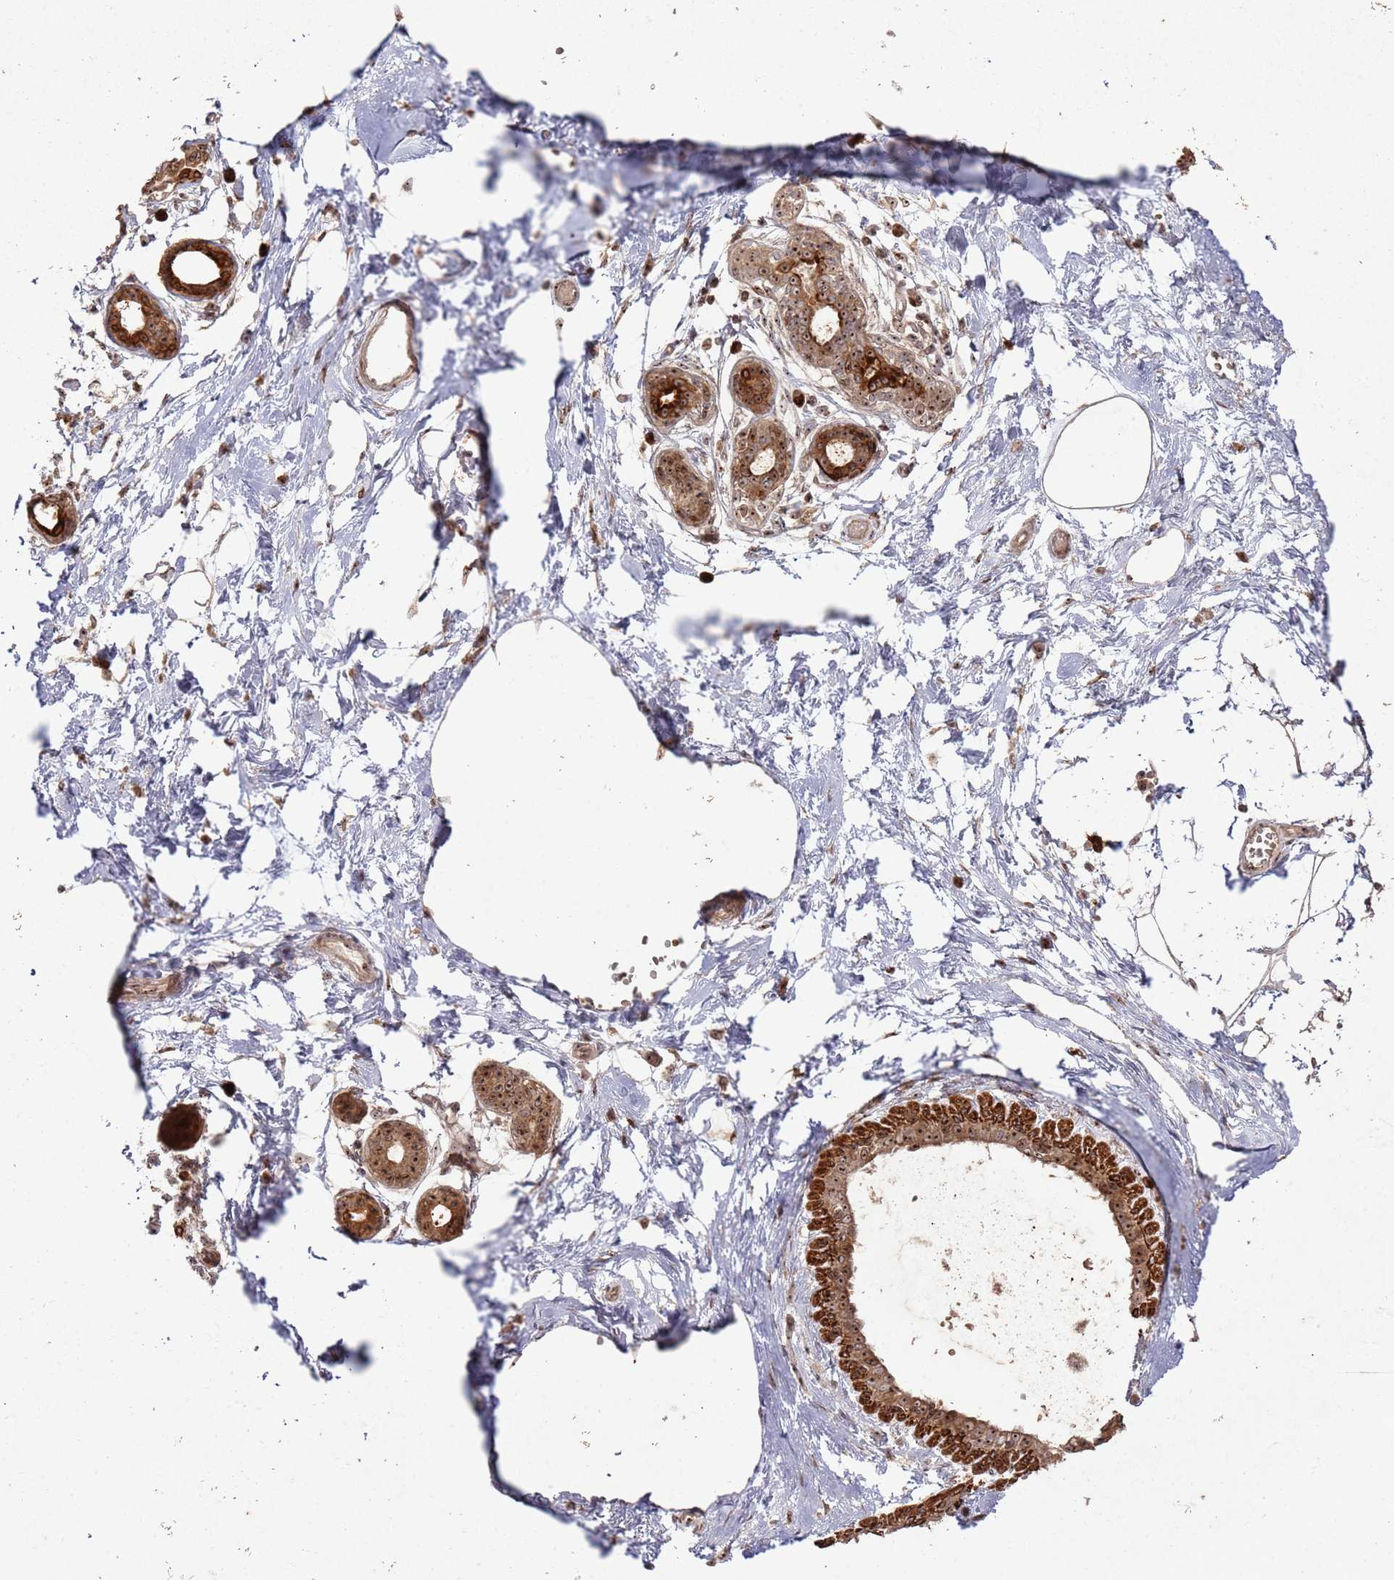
{"staining": {"intensity": "moderate", "quantity": ">75%", "location": "cytoplasmic/membranous"}, "tissue": "breast", "cell_type": "Adipocytes", "image_type": "normal", "snomed": [{"axis": "morphology", "description": "Normal tissue, NOS"}, {"axis": "topography", "description": "Breast"}], "caption": "The photomicrograph reveals a brown stain indicating the presence of a protein in the cytoplasmic/membranous of adipocytes in breast. Using DAB (brown) and hematoxylin (blue) stains, captured at high magnification using brightfield microscopy.", "gene": "UTP11", "patient": {"sex": "female", "age": 45}}